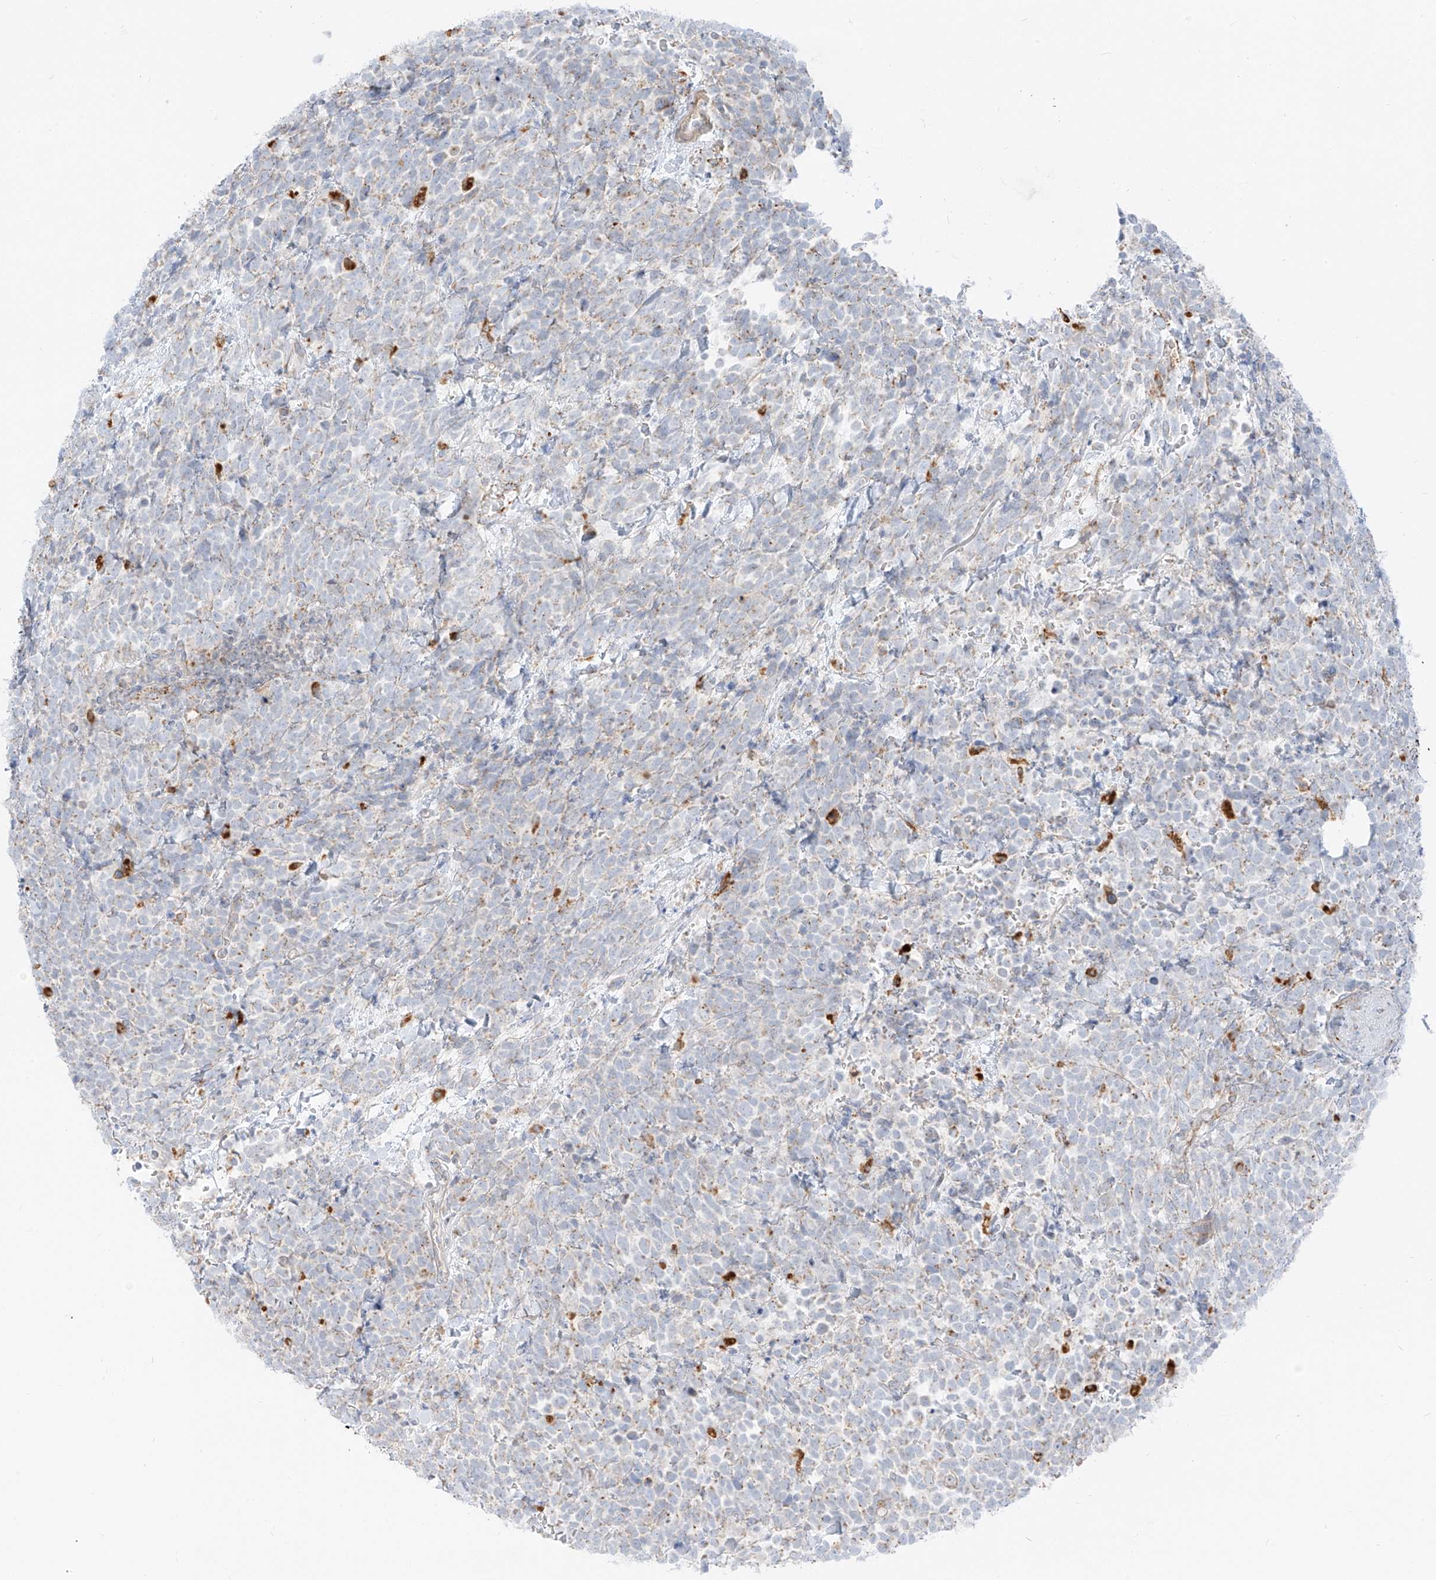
{"staining": {"intensity": "negative", "quantity": "none", "location": "none"}, "tissue": "urothelial cancer", "cell_type": "Tumor cells", "image_type": "cancer", "snomed": [{"axis": "morphology", "description": "Urothelial carcinoma, High grade"}, {"axis": "topography", "description": "Urinary bladder"}], "caption": "There is no significant staining in tumor cells of urothelial cancer. (Immunohistochemistry (ihc), brightfield microscopy, high magnification).", "gene": "SLC35F6", "patient": {"sex": "female", "age": 82}}